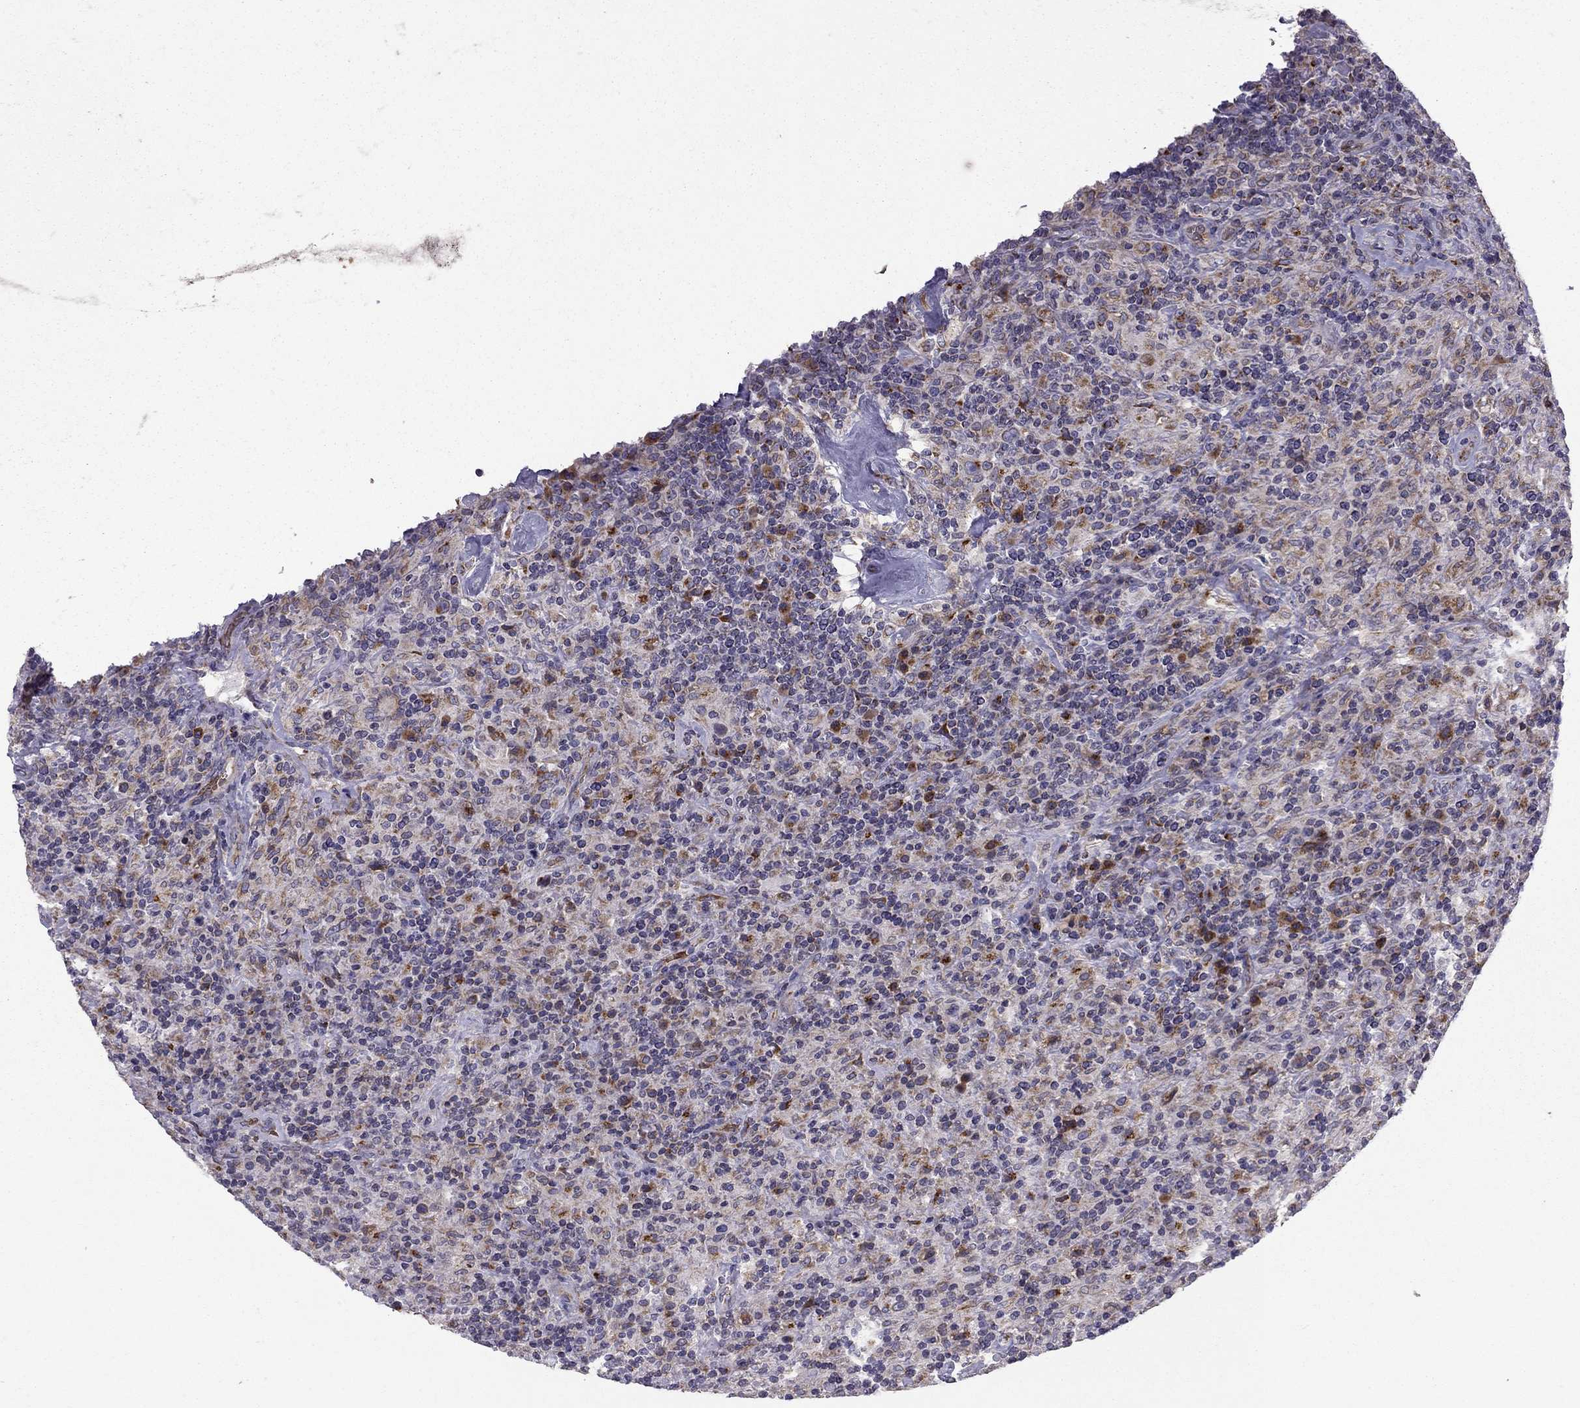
{"staining": {"intensity": "moderate", "quantity": ">75%", "location": "cytoplasmic/membranous"}, "tissue": "lymphoma", "cell_type": "Tumor cells", "image_type": "cancer", "snomed": [{"axis": "morphology", "description": "Hodgkin's disease, NOS"}, {"axis": "topography", "description": "Lymph node"}], "caption": "IHC of human lymphoma displays medium levels of moderate cytoplasmic/membranous positivity in approximately >75% of tumor cells. (IHC, brightfield microscopy, high magnification).", "gene": "B4GALT7", "patient": {"sex": "male", "age": 70}}